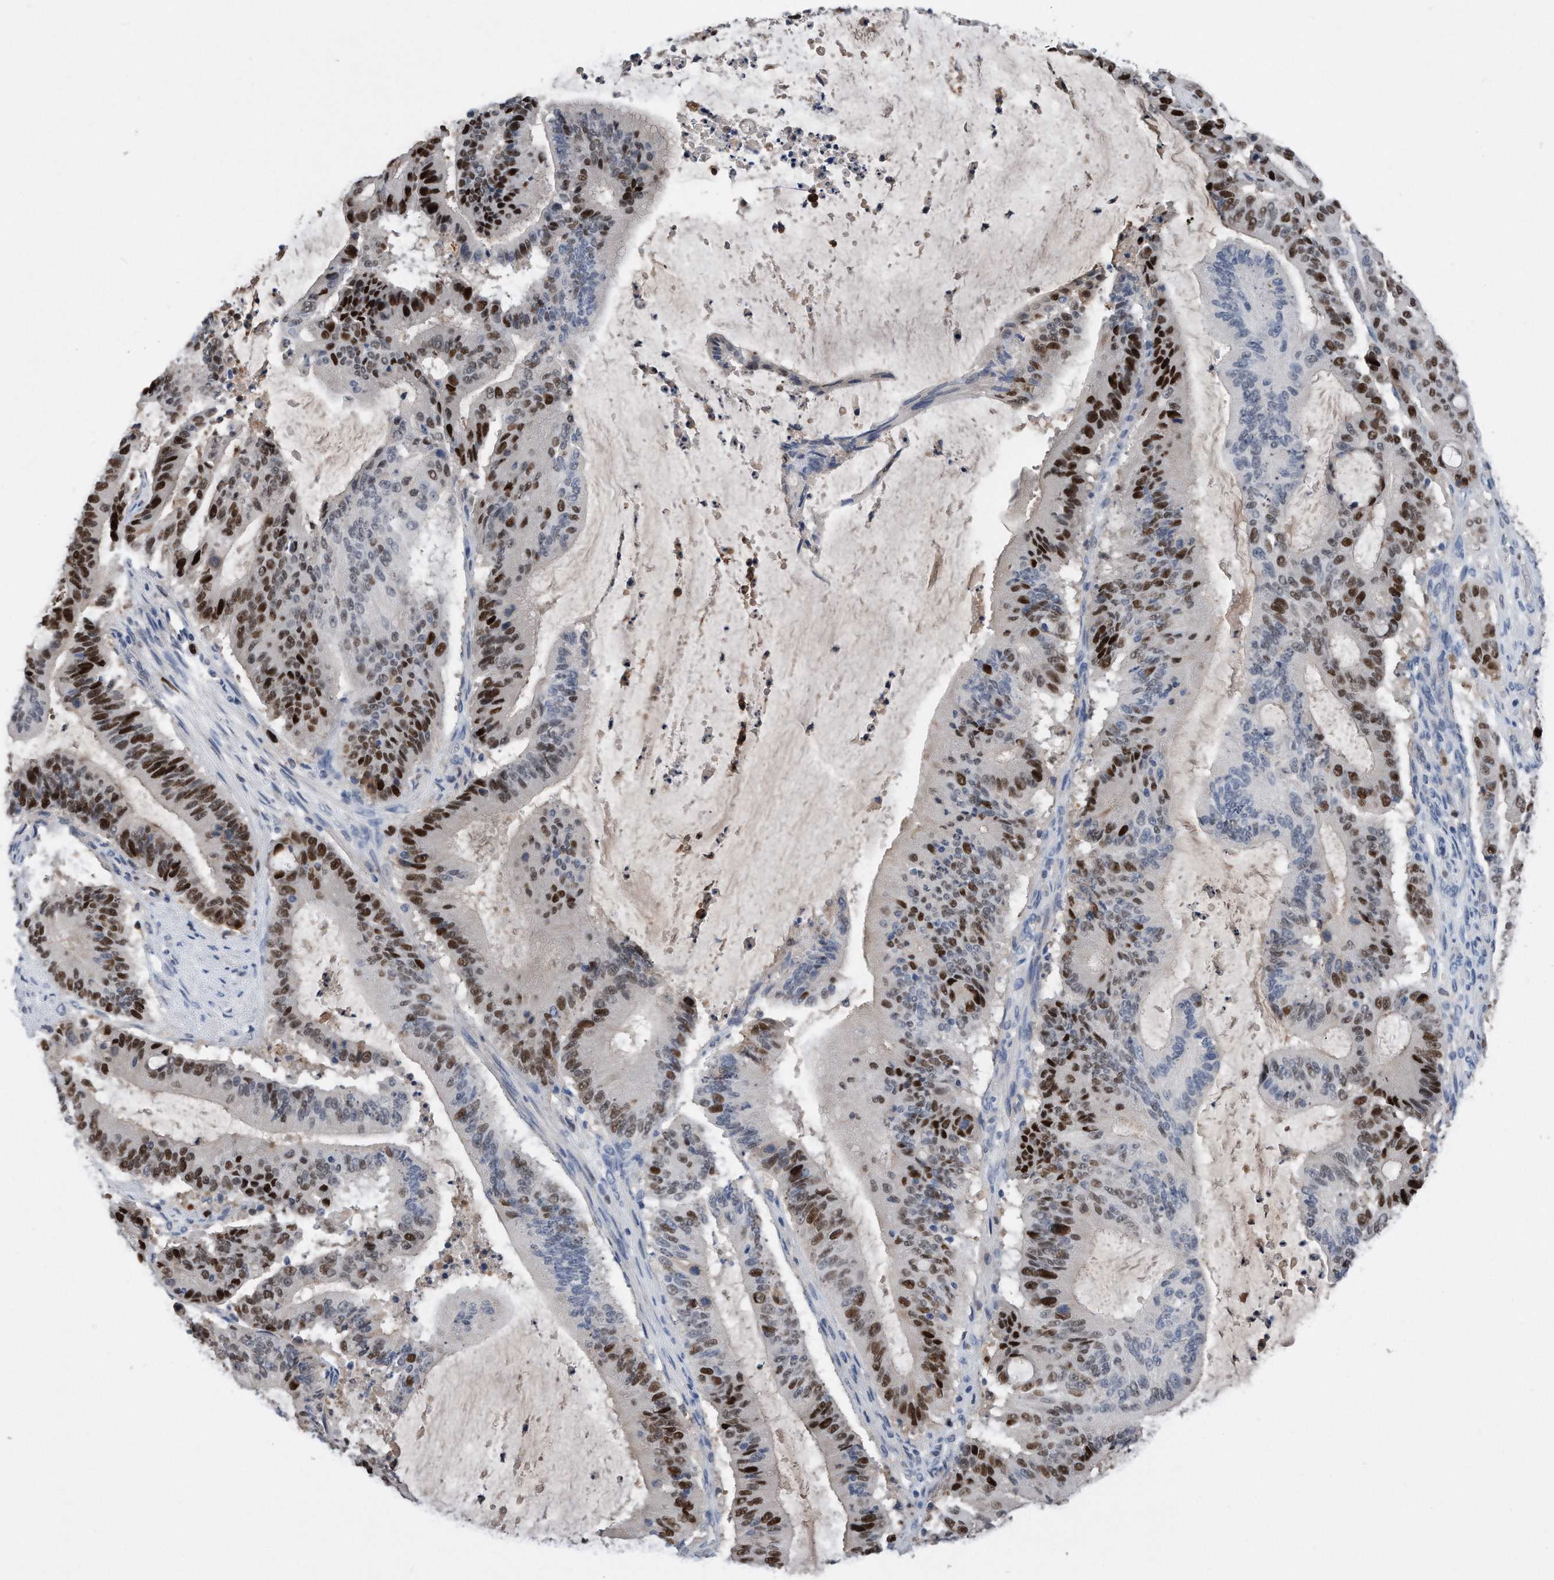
{"staining": {"intensity": "strong", "quantity": "25%-75%", "location": "nuclear"}, "tissue": "liver cancer", "cell_type": "Tumor cells", "image_type": "cancer", "snomed": [{"axis": "morphology", "description": "Normal tissue, NOS"}, {"axis": "morphology", "description": "Cholangiocarcinoma"}, {"axis": "topography", "description": "Liver"}, {"axis": "topography", "description": "Peripheral nerve tissue"}], "caption": "Liver cancer (cholangiocarcinoma) stained for a protein (brown) displays strong nuclear positive expression in approximately 25%-75% of tumor cells.", "gene": "PCNA", "patient": {"sex": "female", "age": 73}}